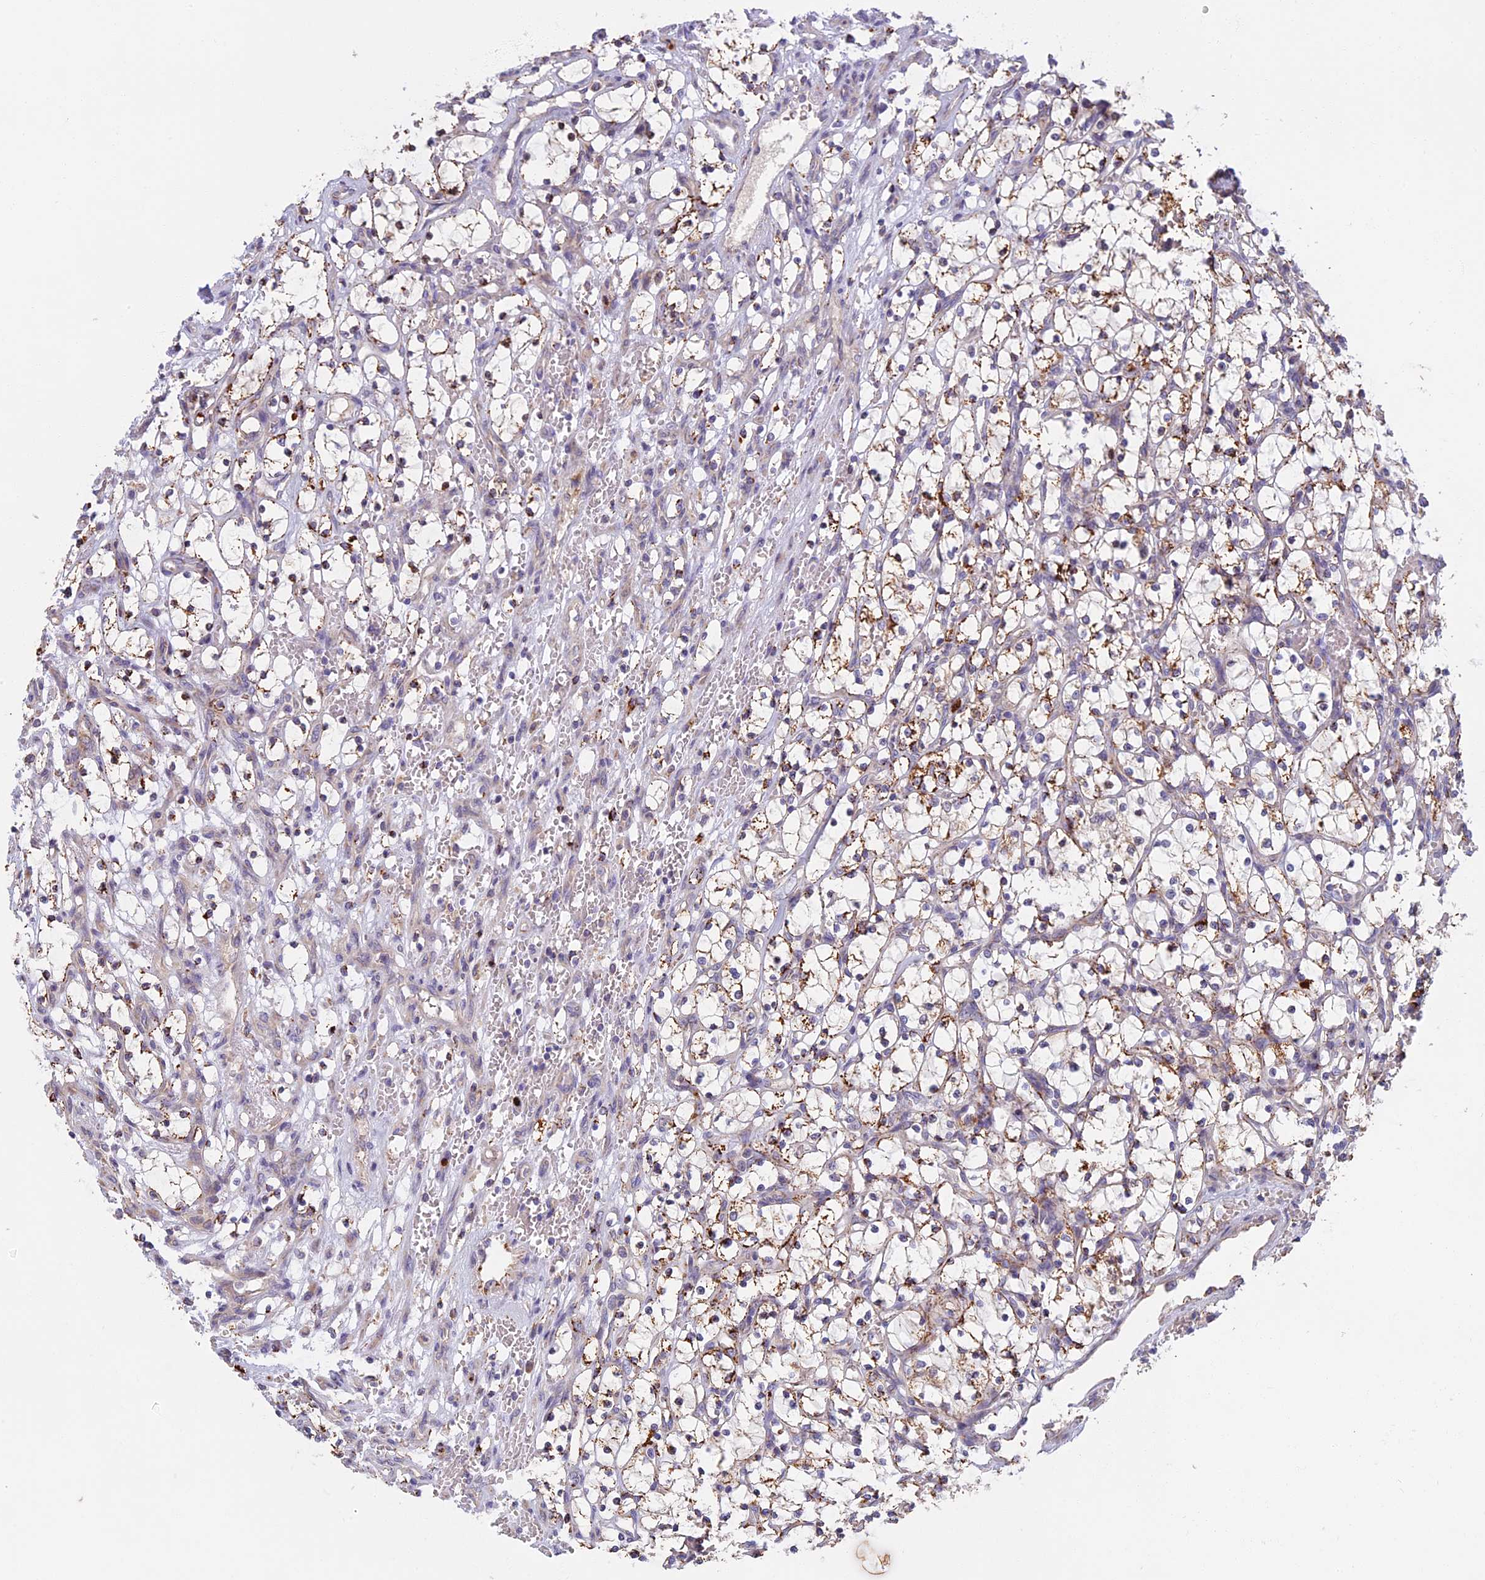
{"staining": {"intensity": "moderate", "quantity": "25%-75%", "location": "cytoplasmic/membranous"}, "tissue": "renal cancer", "cell_type": "Tumor cells", "image_type": "cancer", "snomed": [{"axis": "morphology", "description": "Adenocarcinoma, NOS"}, {"axis": "topography", "description": "Kidney"}], "caption": "Renal adenocarcinoma tissue displays moderate cytoplasmic/membranous staining in approximately 25%-75% of tumor cells", "gene": "SEMA7A", "patient": {"sex": "female", "age": 69}}